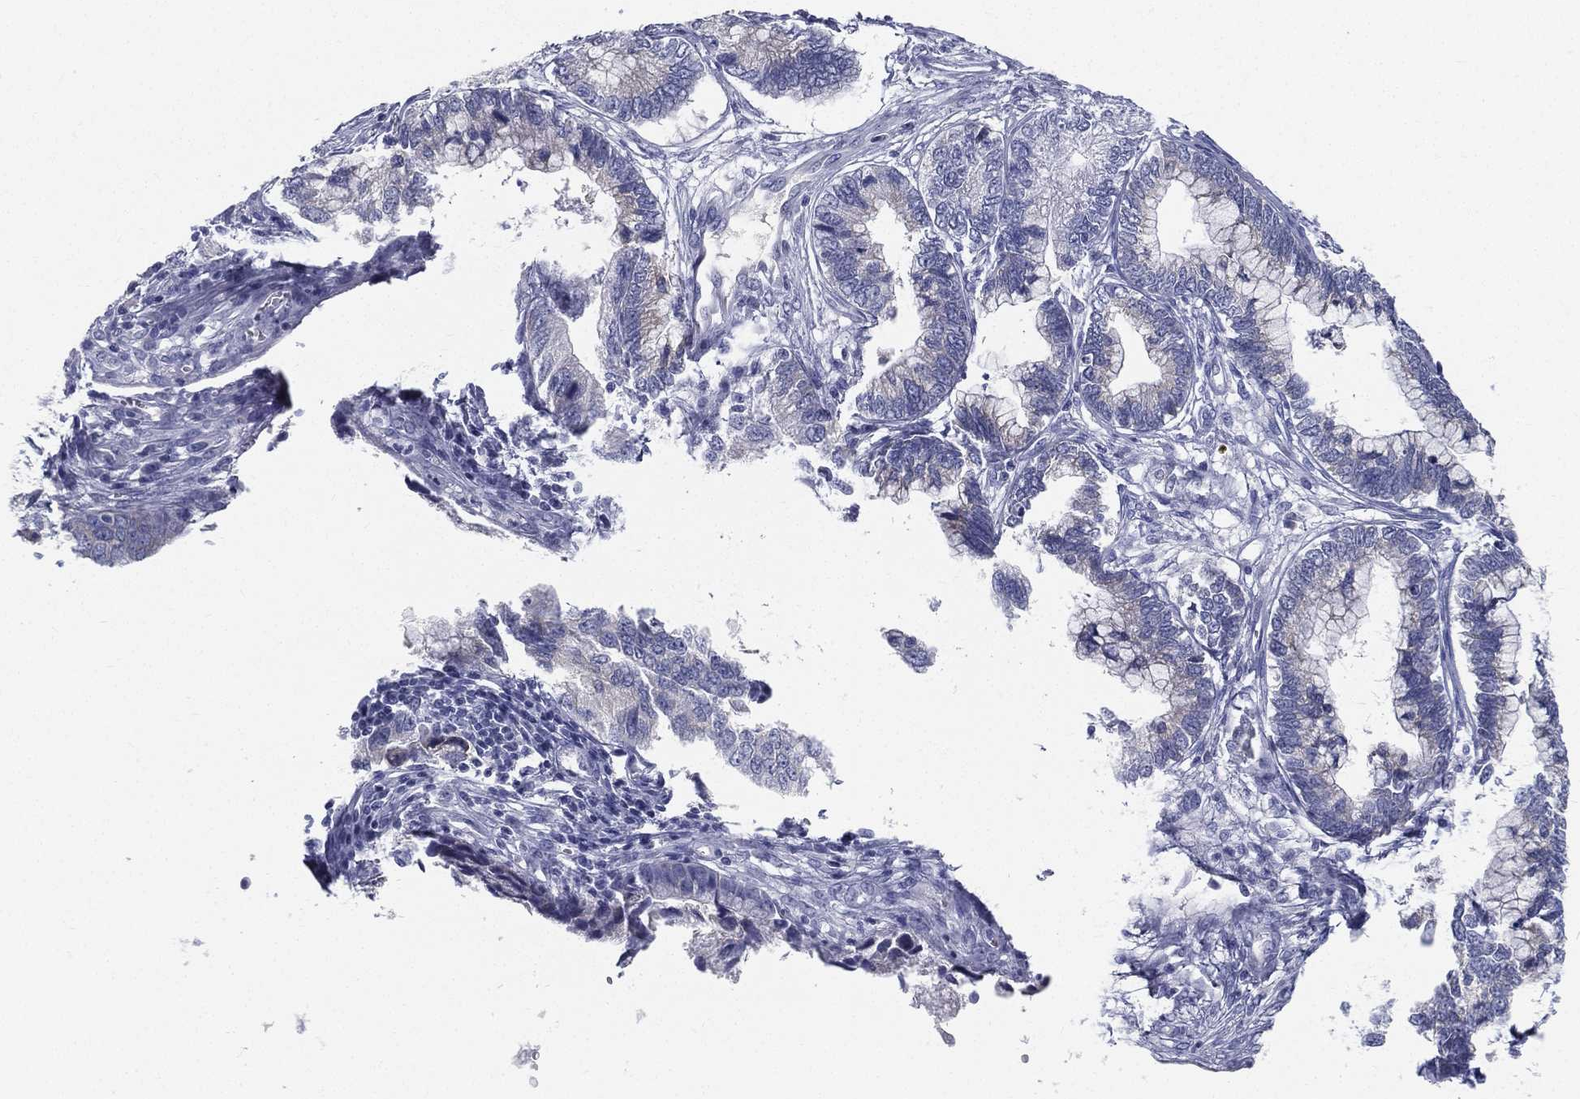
{"staining": {"intensity": "negative", "quantity": "none", "location": "none"}, "tissue": "cervical cancer", "cell_type": "Tumor cells", "image_type": "cancer", "snomed": [{"axis": "morphology", "description": "Adenocarcinoma, NOS"}, {"axis": "topography", "description": "Cervix"}], "caption": "The histopathology image displays no staining of tumor cells in cervical adenocarcinoma. (DAB (3,3'-diaminobenzidine) IHC, high magnification).", "gene": "STS", "patient": {"sex": "female", "age": 44}}